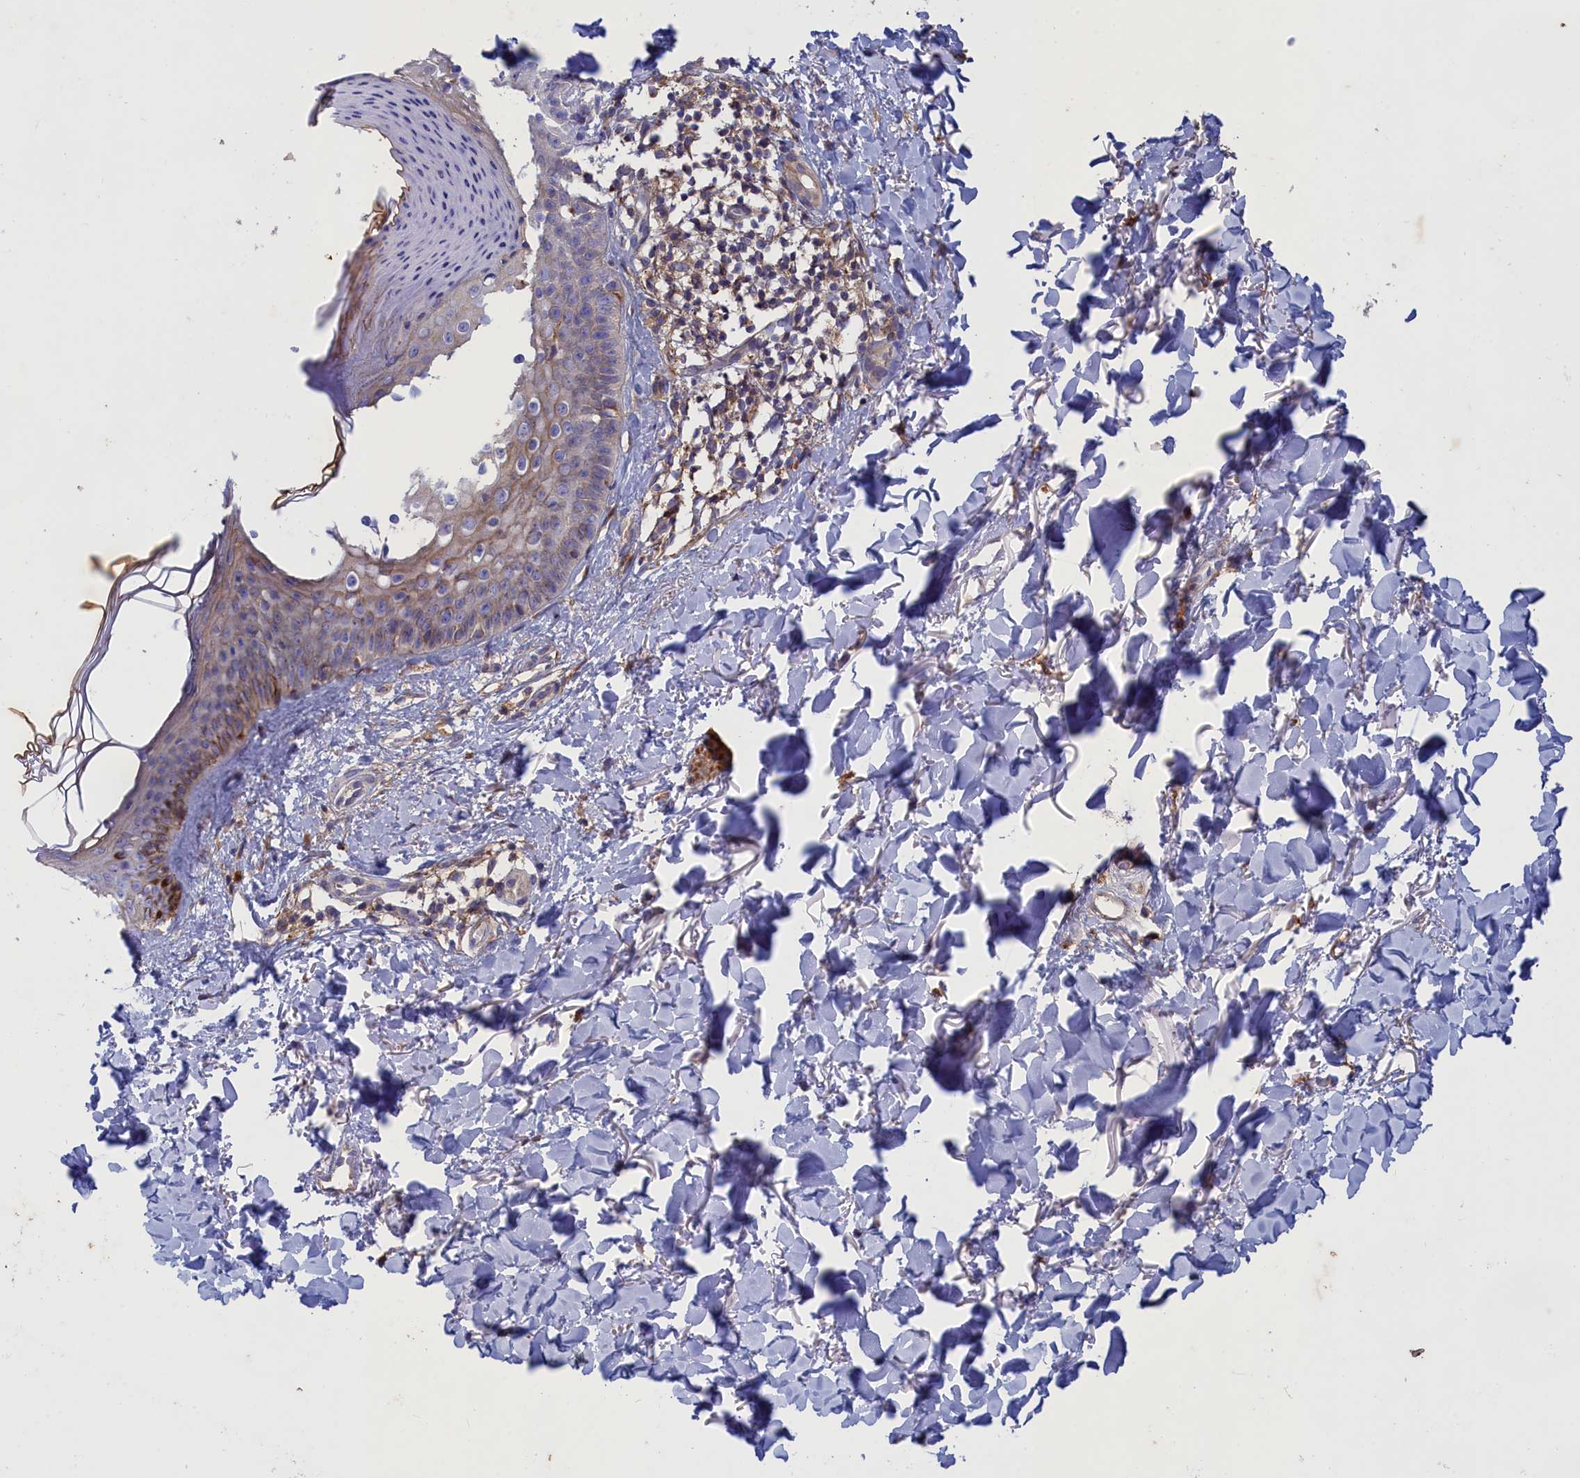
{"staining": {"intensity": "moderate", "quantity": ">75%", "location": "cytoplasmic/membranous"}, "tissue": "skin", "cell_type": "Fibroblasts", "image_type": "normal", "snomed": [{"axis": "morphology", "description": "Normal tissue, NOS"}, {"axis": "topography", "description": "Skin"}], "caption": "Immunohistochemical staining of unremarkable human skin reveals medium levels of moderate cytoplasmic/membranous staining in about >75% of fibroblasts.", "gene": "SCAMP4", "patient": {"sex": "female", "age": 58}}